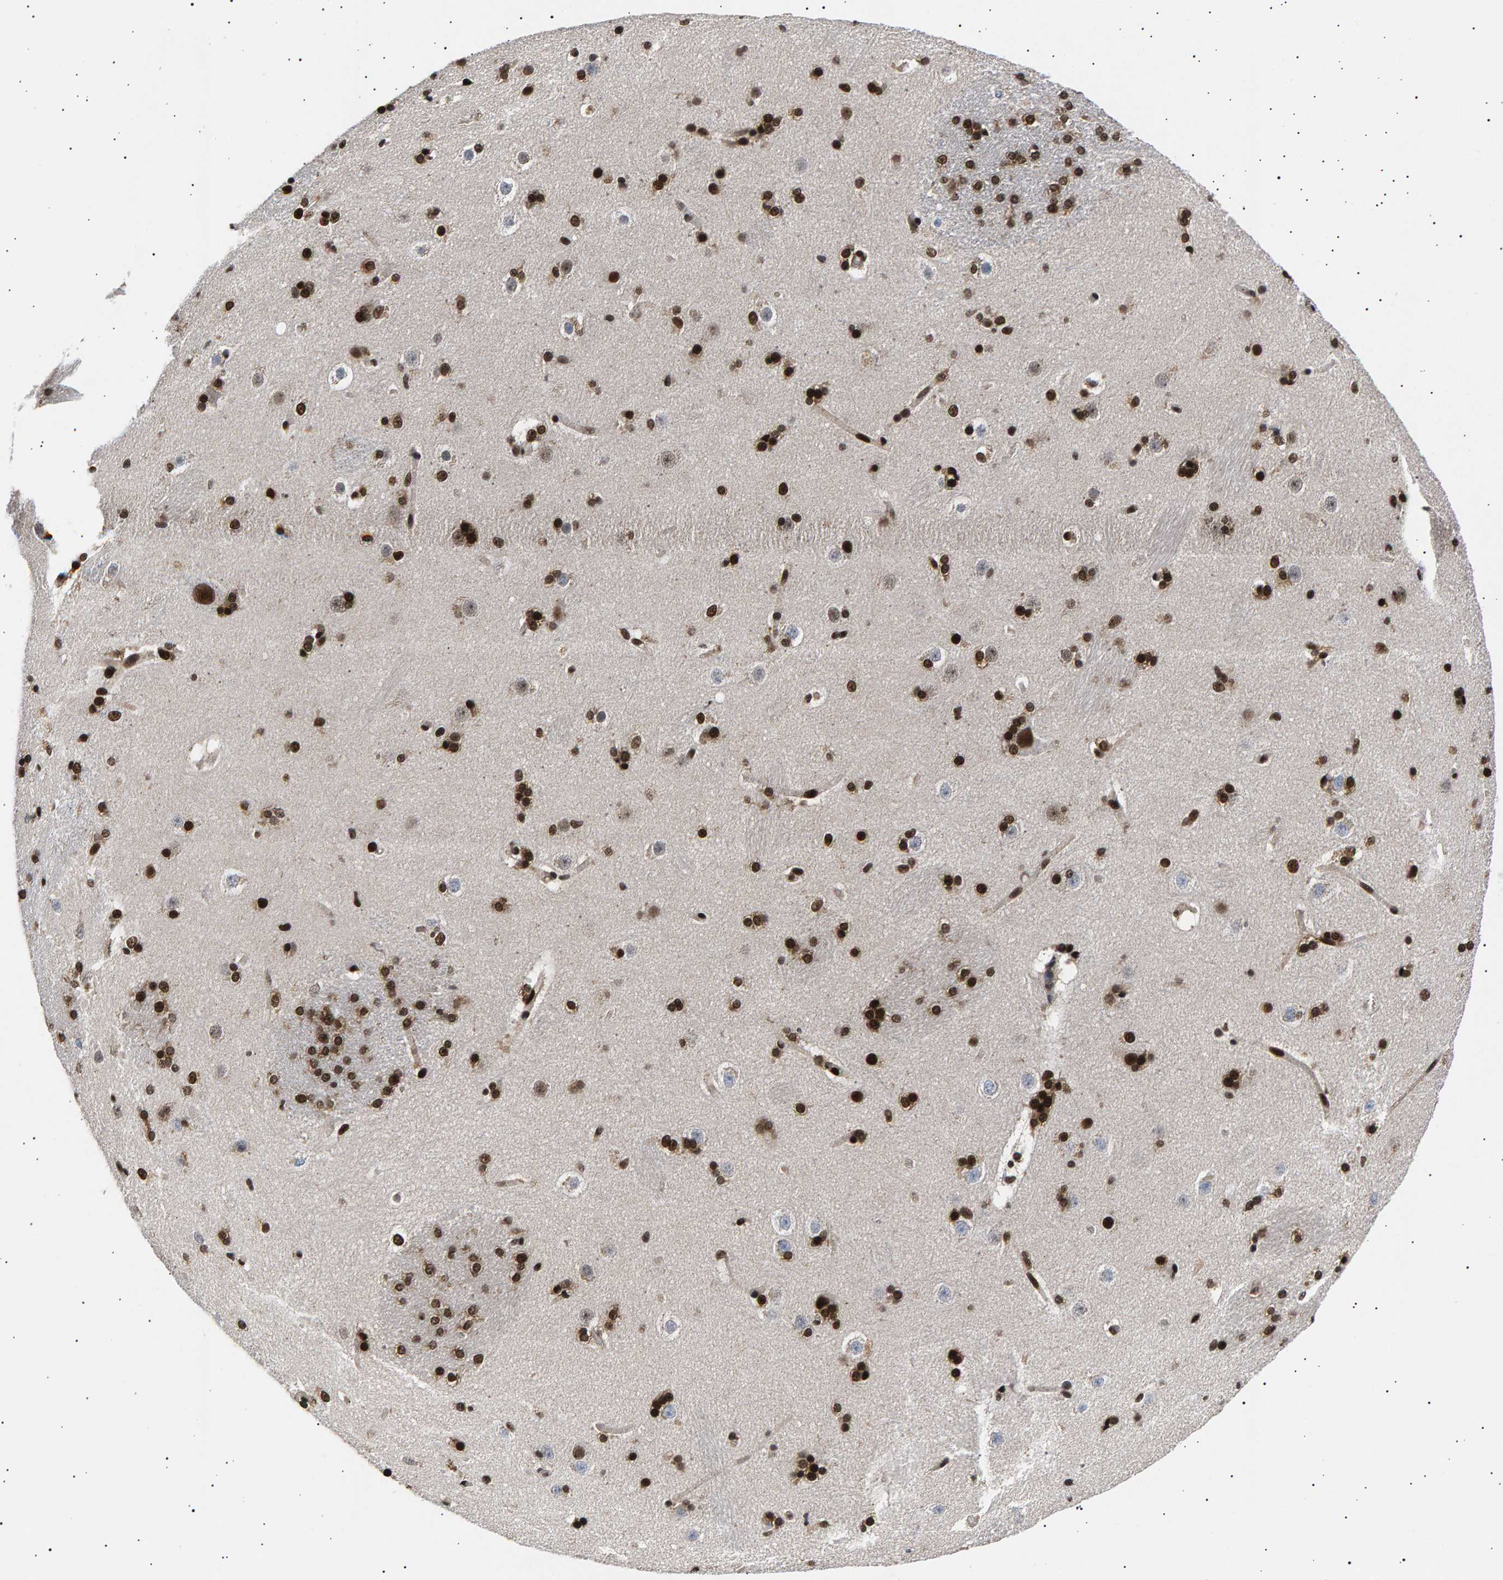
{"staining": {"intensity": "strong", "quantity": ">75%", "location": "nuclear"}, "tissue": "caudate", "cell_type": "Glial cells", "image_type": "normal", "snomed": [{"axis": "morphology", "description": "Normal tissue, NOS"}, {"axis": "topography", "description": "Lateral ventricle wall"}], "caption": "Glial cells show strong nuclear staining in approximately >75% of cells in normal caudate.", "gene": "ANKRD40", "patient": {"sex": "female", "age": 19}}